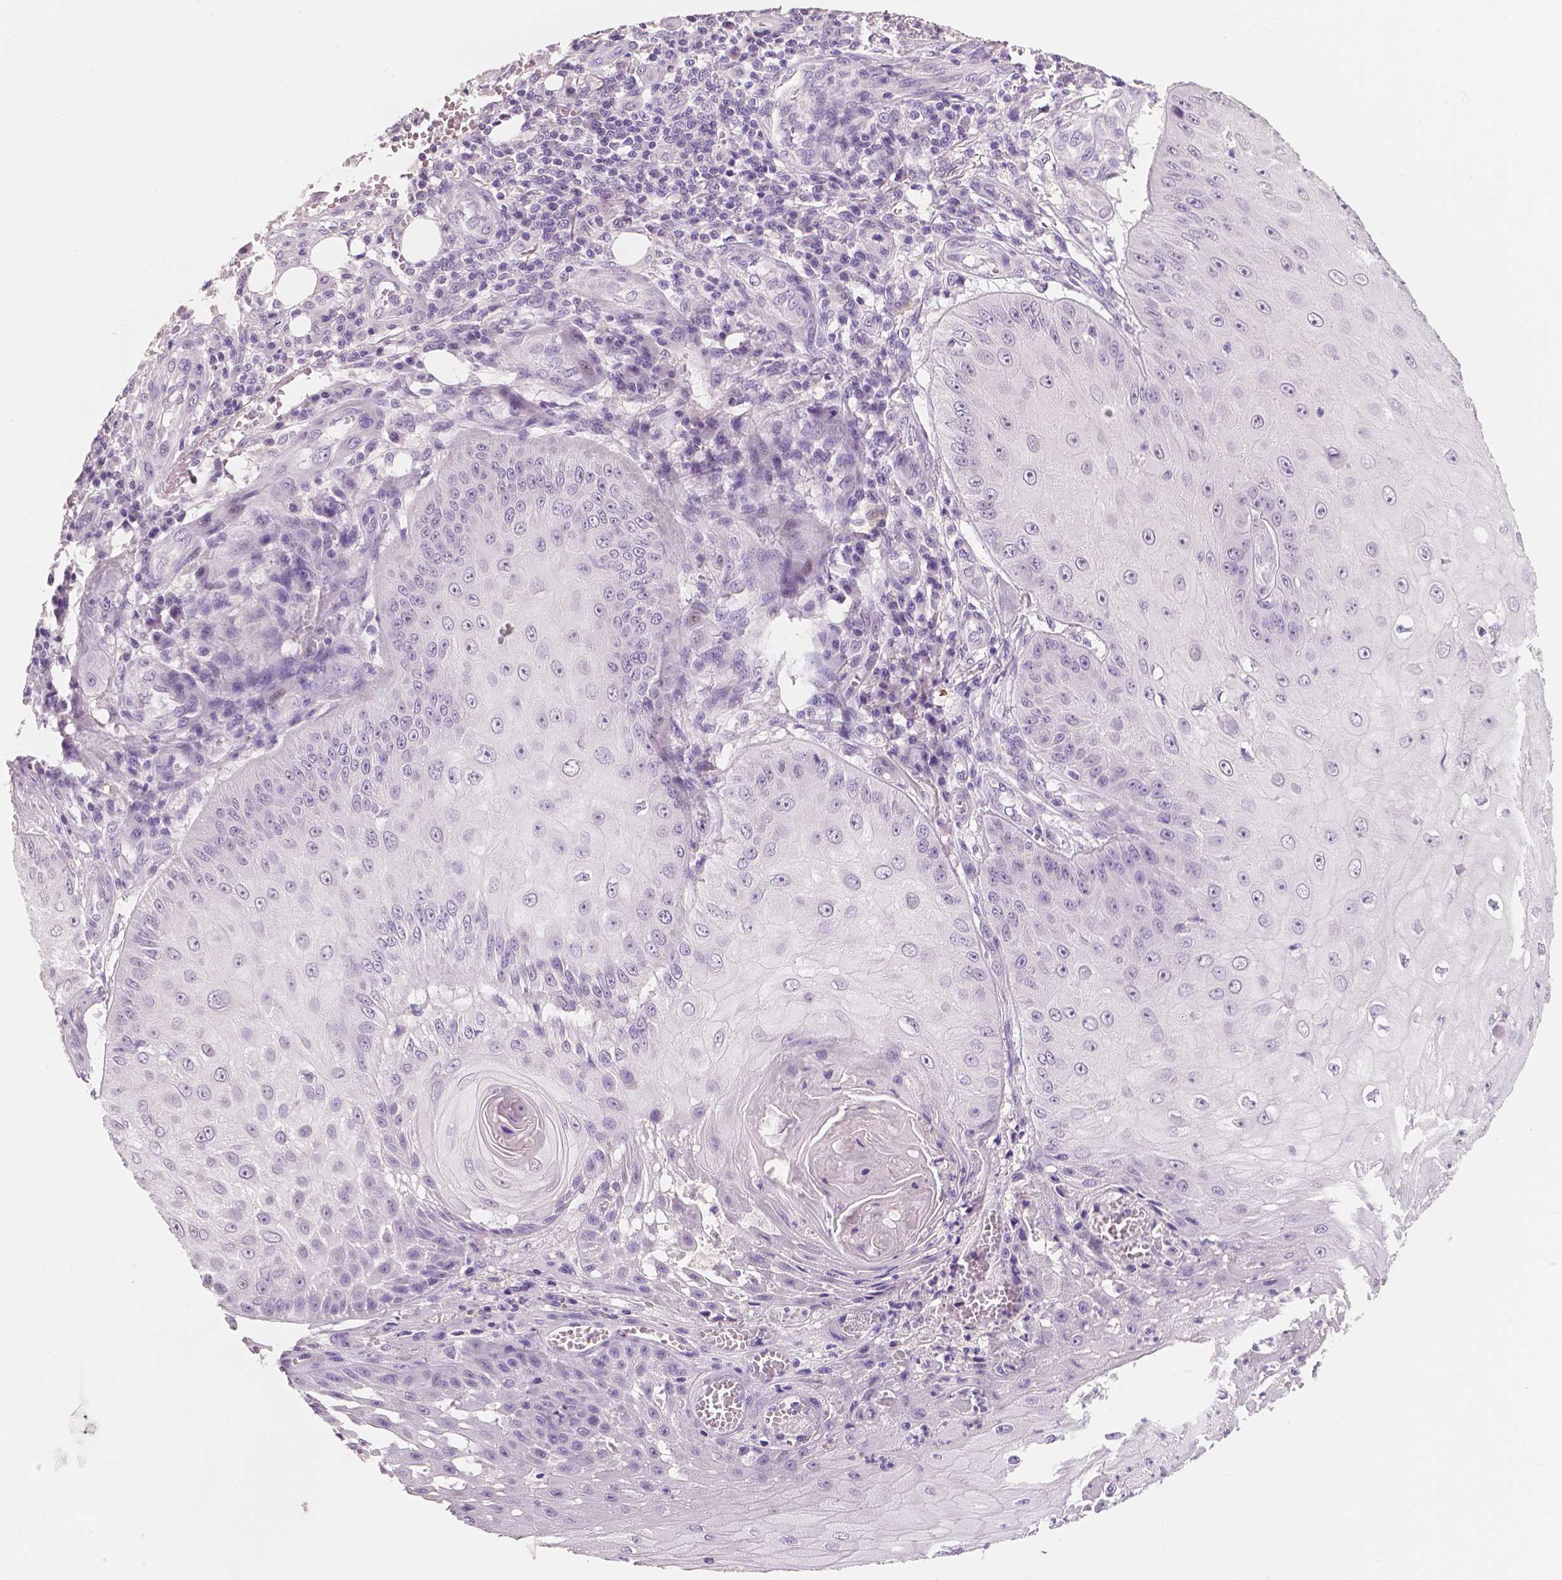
{"staining": {"intensity": "negative", "quantity": "none", "location": "none"}, "tissue": "skin cancer", "cell_type": "Tumor cells", "image_type": "cancer", "snomed": [{"axis": "morphology", "description": "Squamous cell carcinoma, NOS"}, {"axis": "topography", "description": "Skin"}], "caption": "The immunohistochemistry (IHC) histopathology image has no significant staining in tumor cells of skin cancer tissue. (DAB (3,3'-diaminobenzidine) immunohistochemistry with hematoxylin counter stain).", "gene": "TSPAN7", "patient": {"sex": "male", "age": 70}}